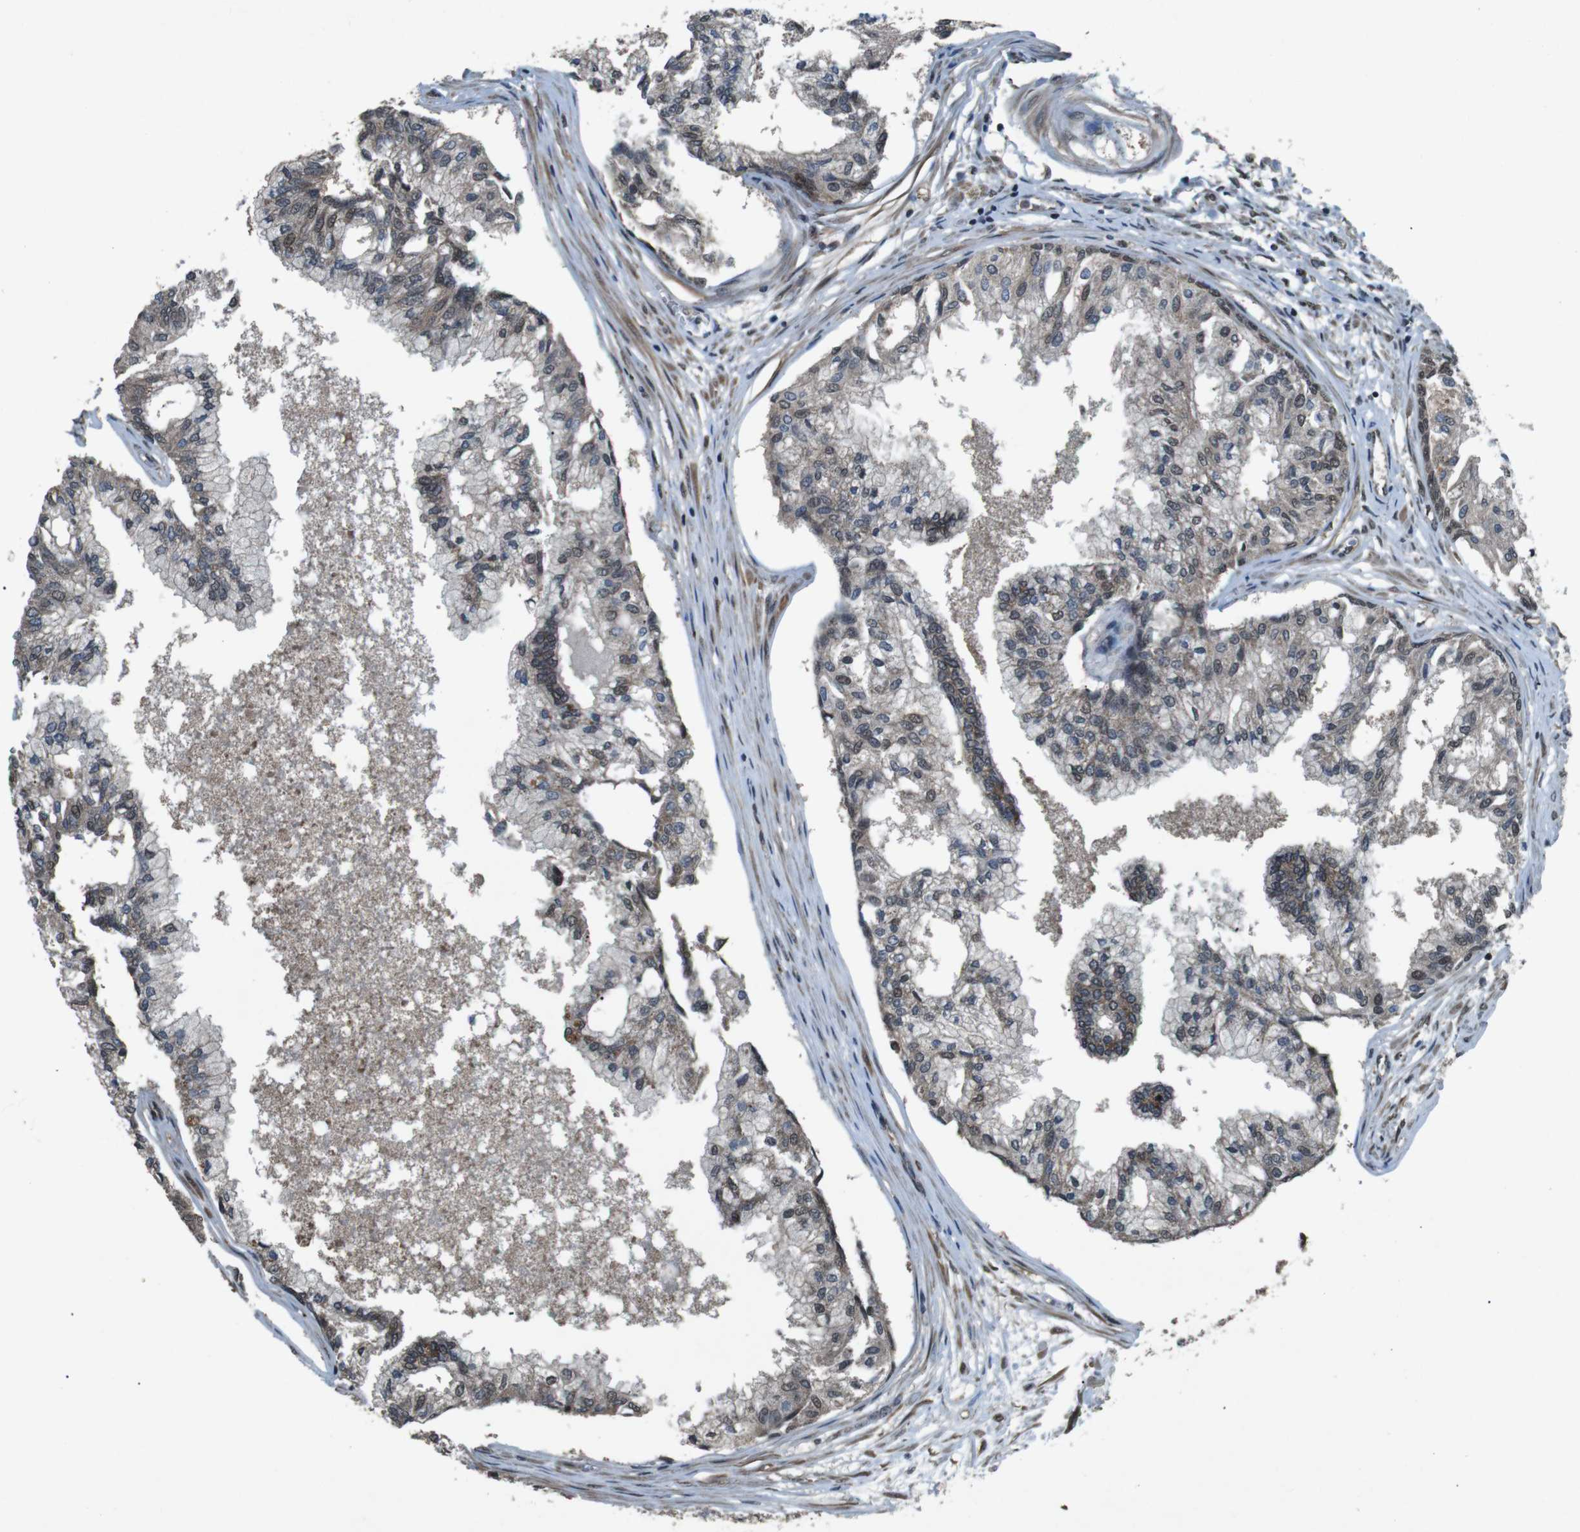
{"staining": {"intensity": "moderate", "quantity": ">75%", "location": "cytoplasmic/membranous"}, "tissue": "prostate", "cell_type": "Glandular cells", "image_type": "normal", "snomed": [{"axis": "morphology", "description": "Normal tissue, NOS"}, {"axis": "topography", "description": "Prostate"}, {"axis": "topography", "description": "Seminal veicle"}], "caption": "The photomicrograph exhibits staining of normal prostate, revealing moderate cytoplasmic/membranous protein positivity (brown color) within glandular cells.", "gene": "SOCS1", "patient": {"sex": "male", "age": 60}}